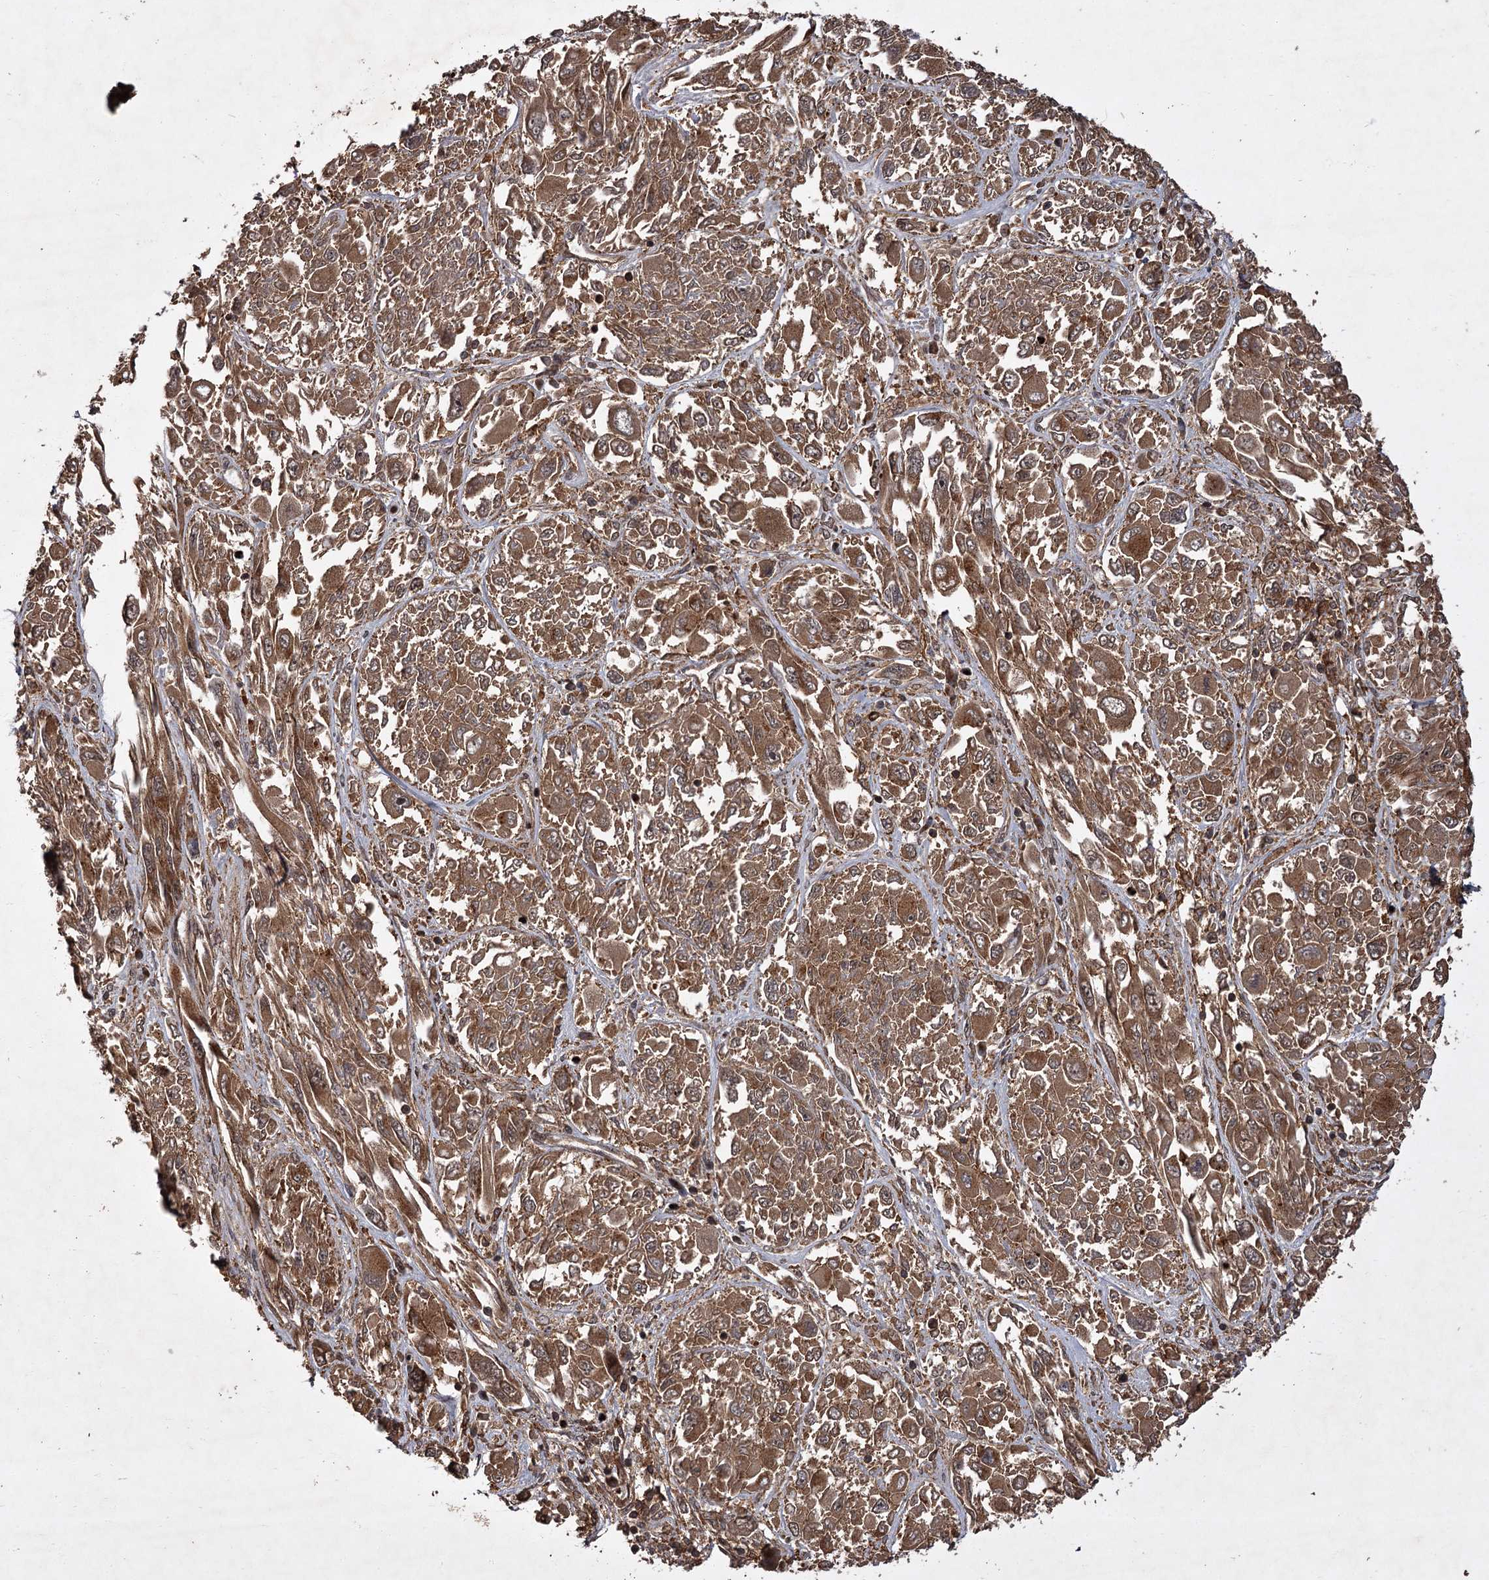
{"staining": {"intensity": "moderate", "quantity": ">75%", "location": "cytoplasmic/membranous"}, "tissue": "melanoma", "cell_type": "Tumor cells", "image_type": "cancer", "snomed": [{"axis": "morphology", "description": "Malignant melanoma, NOS"}, {"axis": "topography", "description": "Skin"}], "caption": "Malignant melanoma stained with IHC demonstrates moderate cytoplasmic/membranous positivity in about >75% of tumor cells. The staining is performed using DAB brown chromogen to label protein expression. The nuclei are counter-stained blue using hematoxylin.", "gene": "TBC1D23", "patient": {"sex": "female", "age": 91}}